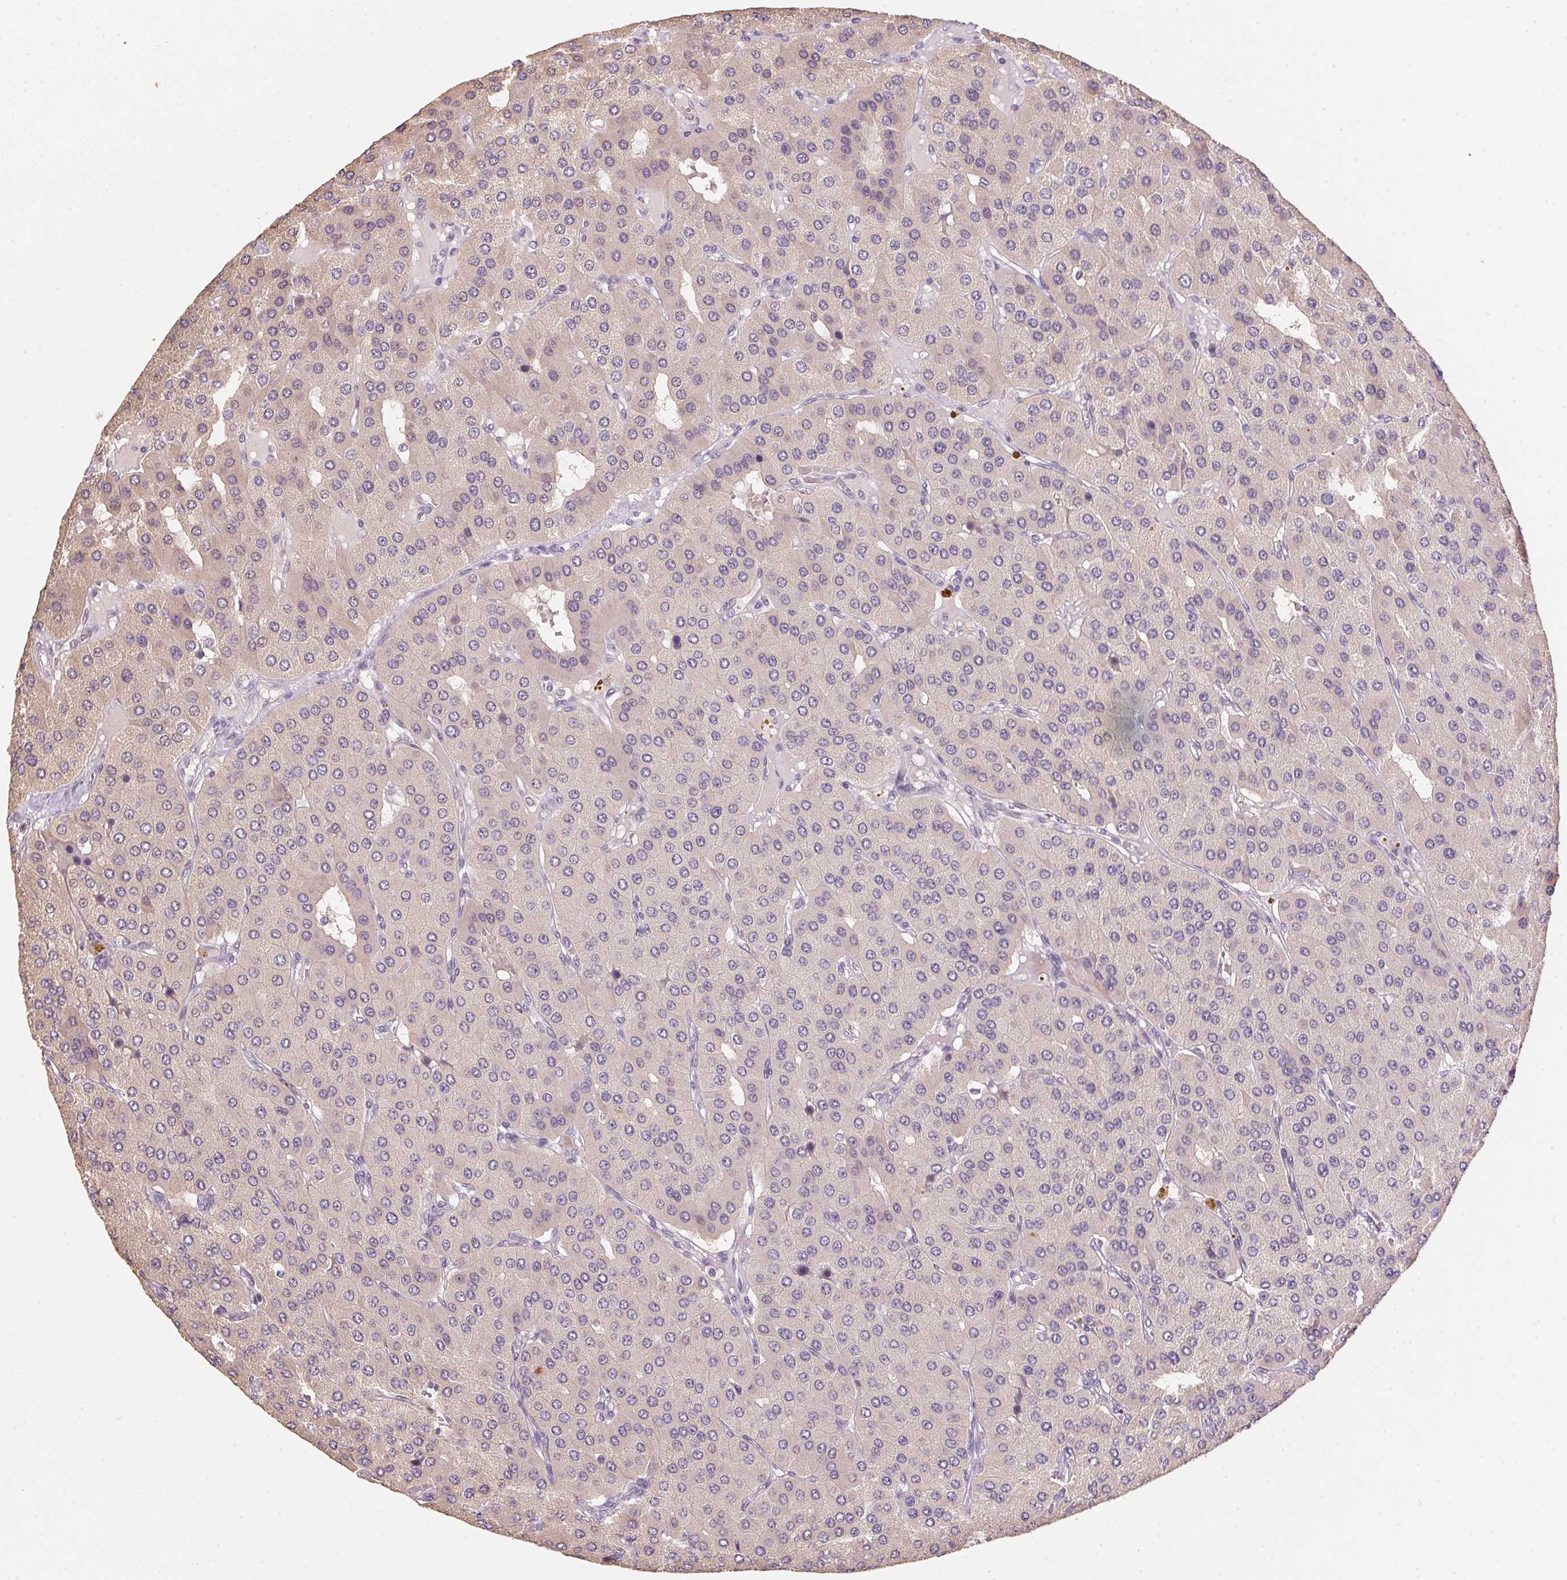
{"staining": {"intensity": "negative", "quantity": "none", "location": "none"}, "tissue": "parathyroid gland", "cell_type": "Glandular cells", "image_type": "normal", "snomed": [{"axis": "morphology", "description": "Normal tissue, NOS"}, {"axis": "morphology", "description": "Adenoma, NOS"}, {"axis": "topography", "description": "Parathyroid gland"}], "caption": "This is a histopathology image of IHC staining of normal parathyroid gland, which shows no expression in glandular cells.", "gene": "ALDH8A1", "patient": {"sex": "female", "age": 86}}